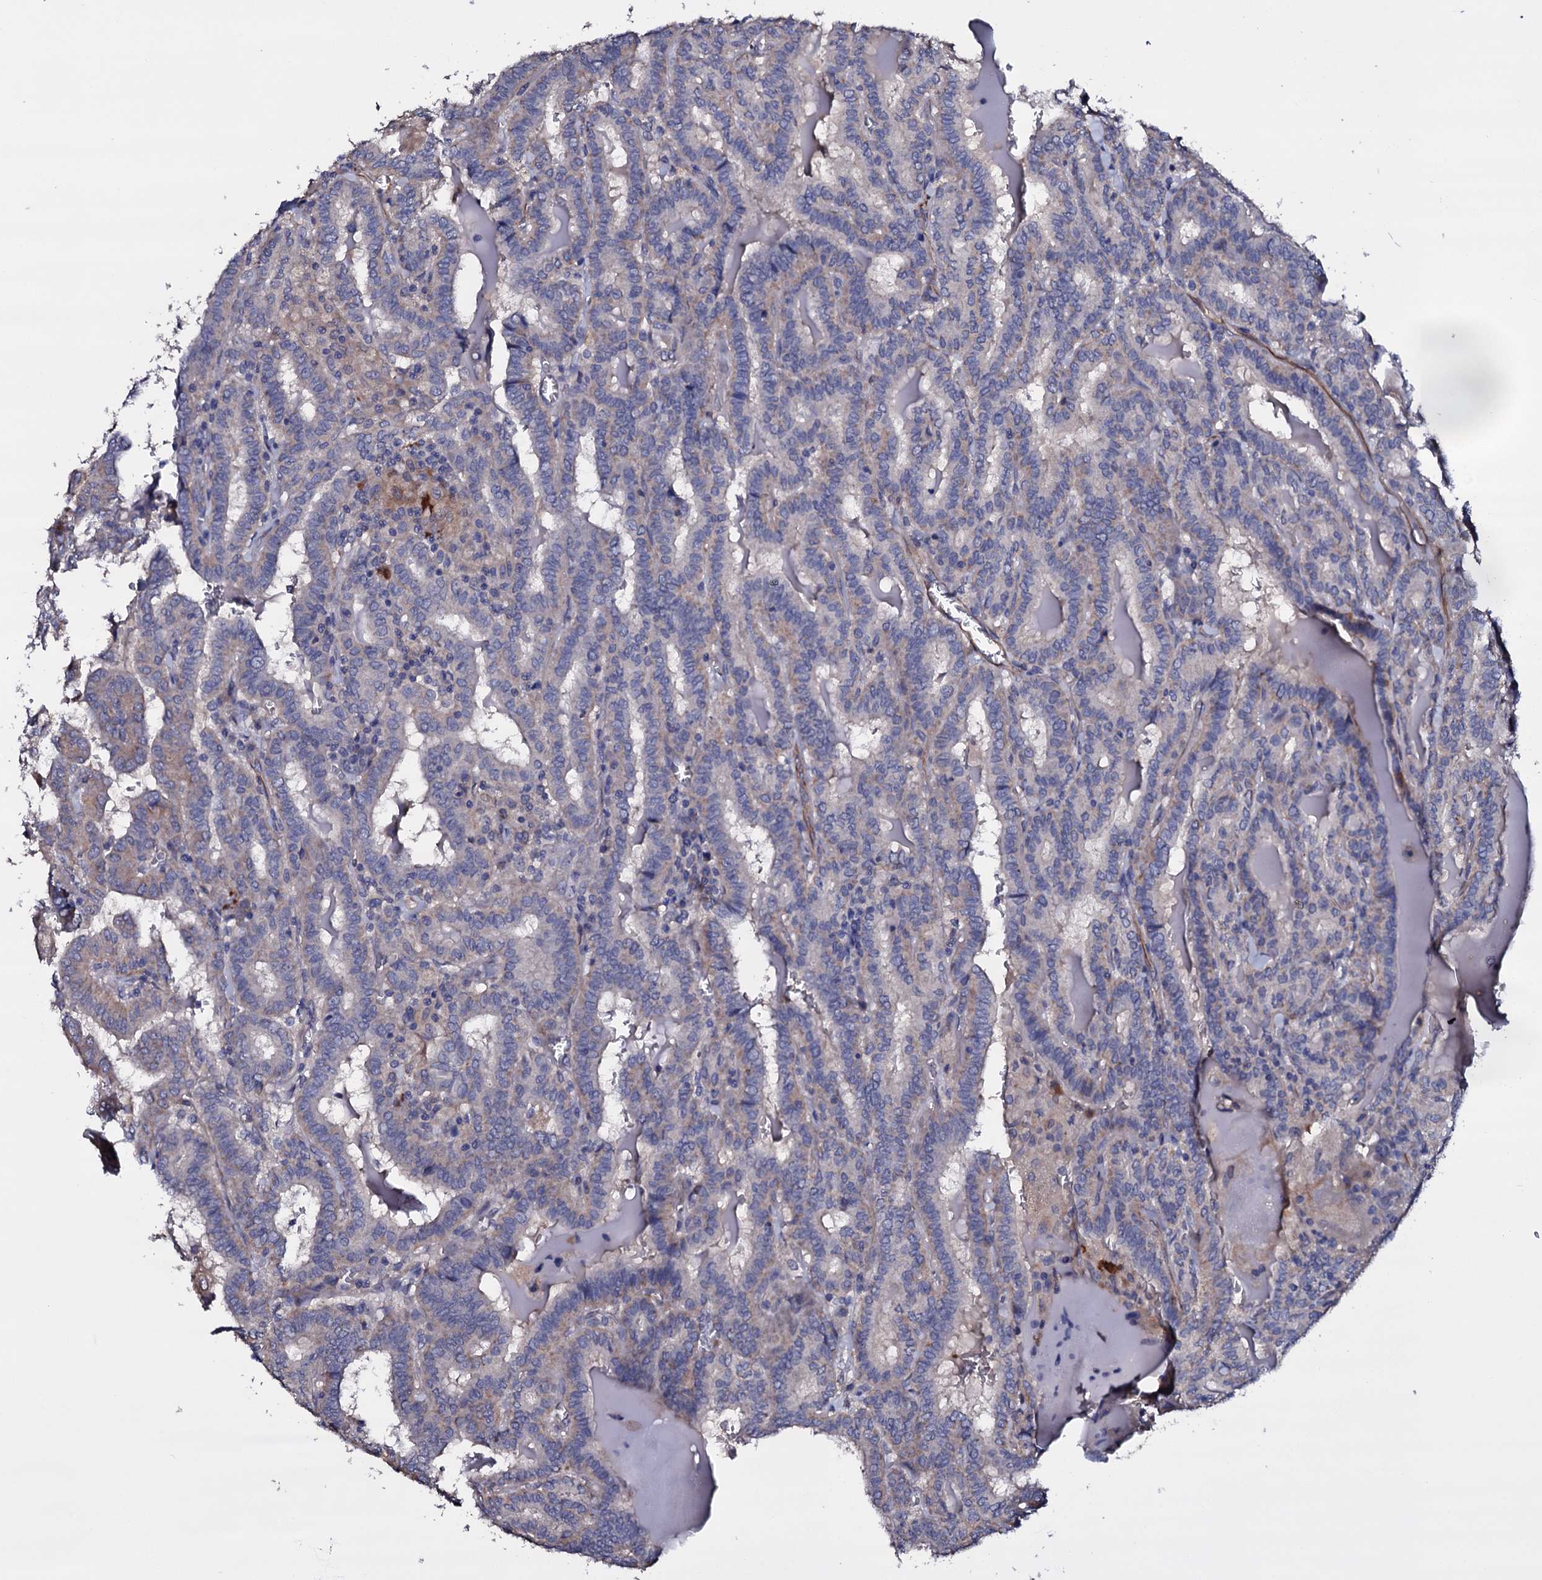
{"staining": {"intensity": "negative", "quantity": "none", "location": "none"}, "tissue": "thyroid cancer", "cell_type": "Tumor cells", "image_type": "cancer", "snomed": [{"axis": "morphology", "description": "Papillary adenocarcinoma, NOS"}, {"axis": "topography", "description": "Thyroid gland"}], "caption": "A histopathology image of human thyroid cancer (papillary adenocarcinoma) is negative for staining in tumor cells. Brightfield microscopy of immunohistochemistry (IHC) stained with DAB (3,3'-diaminobenzidine) (brown) and hematoxylin (blue), captured at high magnification.", "gene": "BCL2L14", "patient": {"sex": "female", "age": 72}}